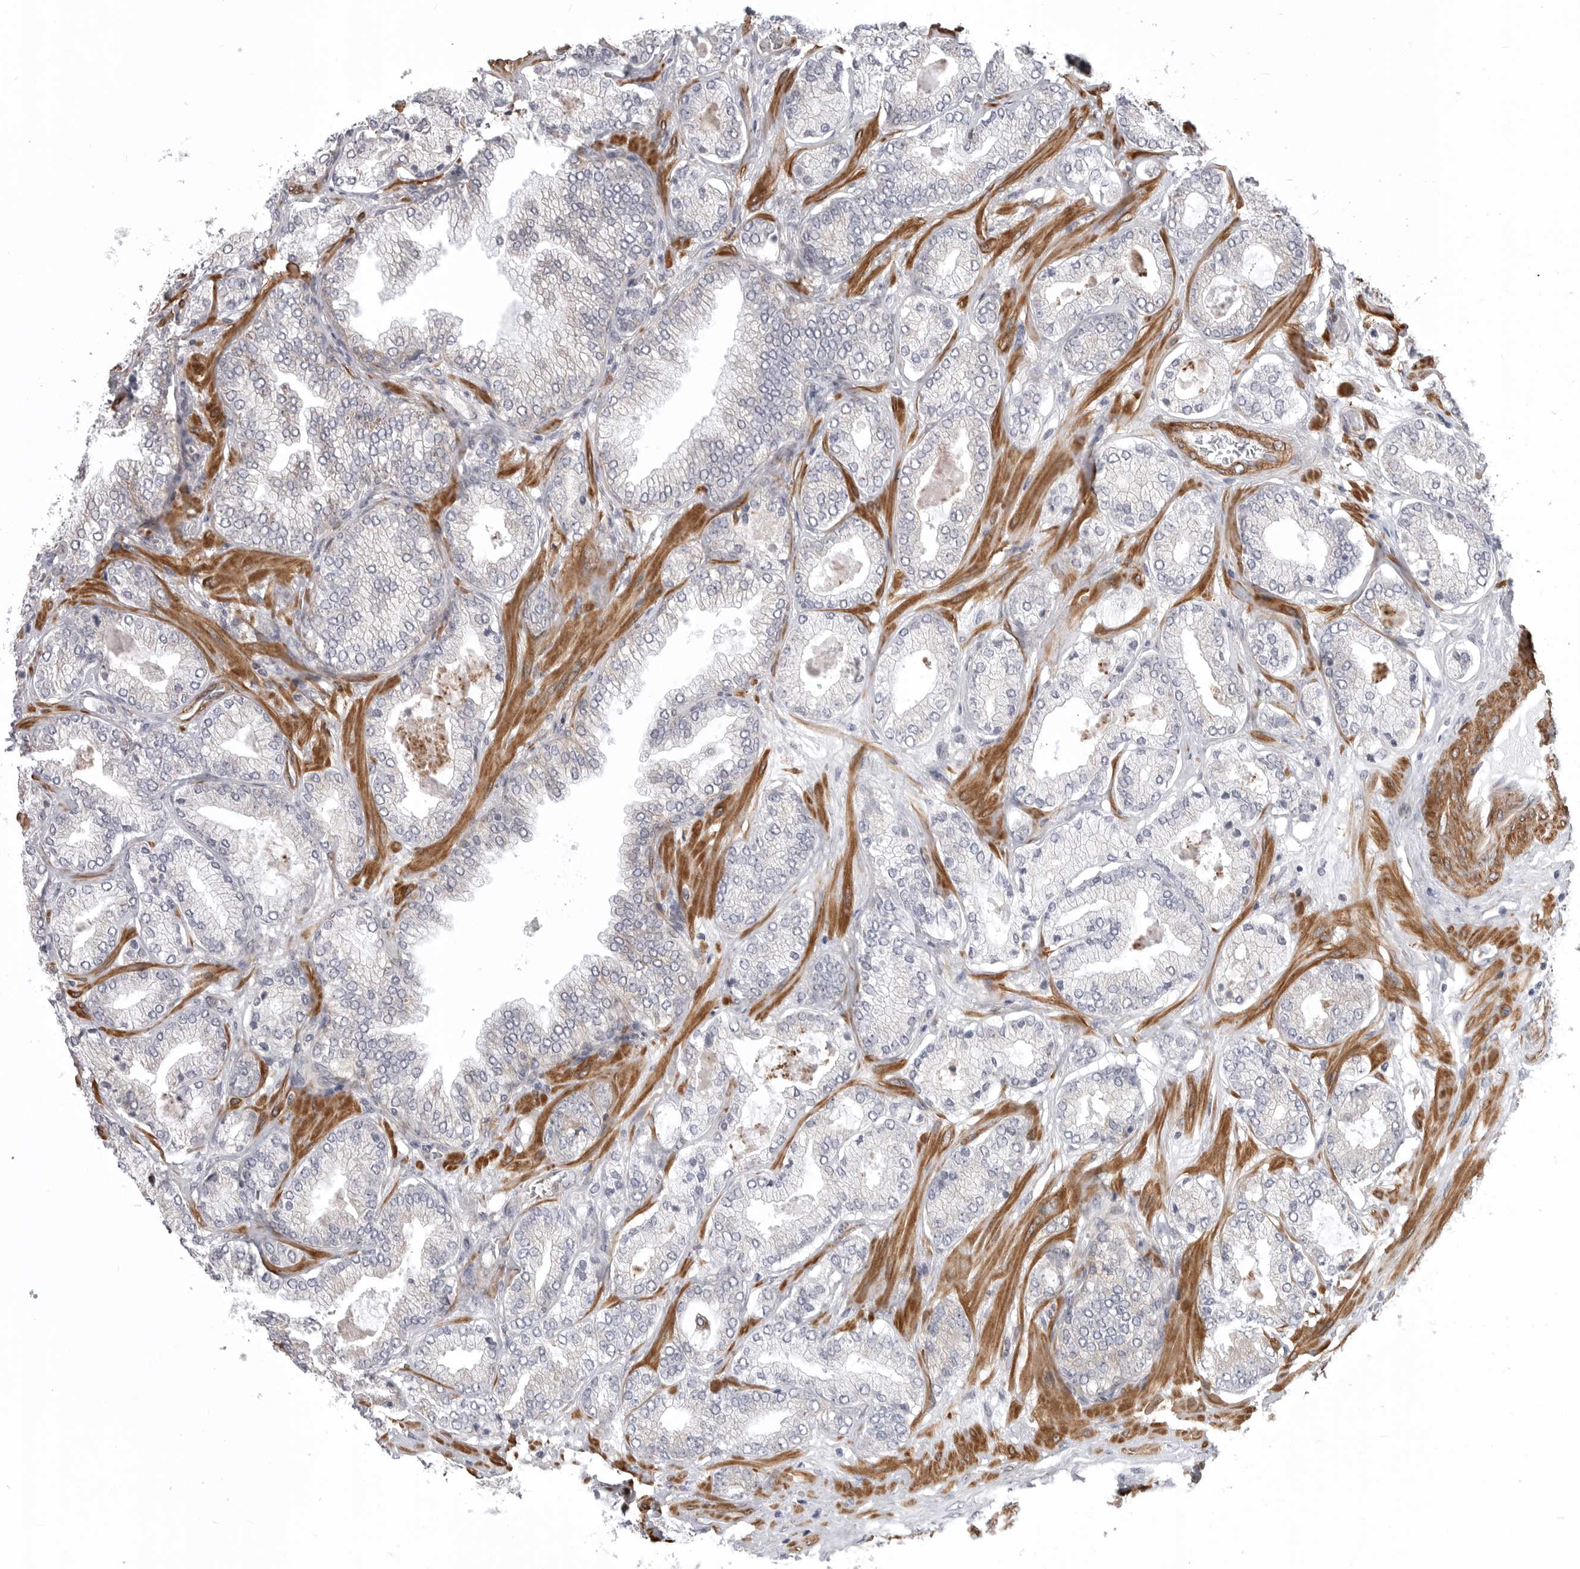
{"staining": {"intensity": "negative", "quantity": "none", "location": "none"}, "tissue": "prostate cancer", "cell_type": "Tumor cells", "image_type": "cancer", "snomed": [{"axis": "morphology", "description": "Adenocarcinoma, High grade"}, {"axis": "topography", "description": "Prostate"}], "caption": "Prostate cancer stained for a protein using IHC shows no positivity tumor cells.", "gene": "SCP2", "patient": {"sex": "male", "age": 58}}